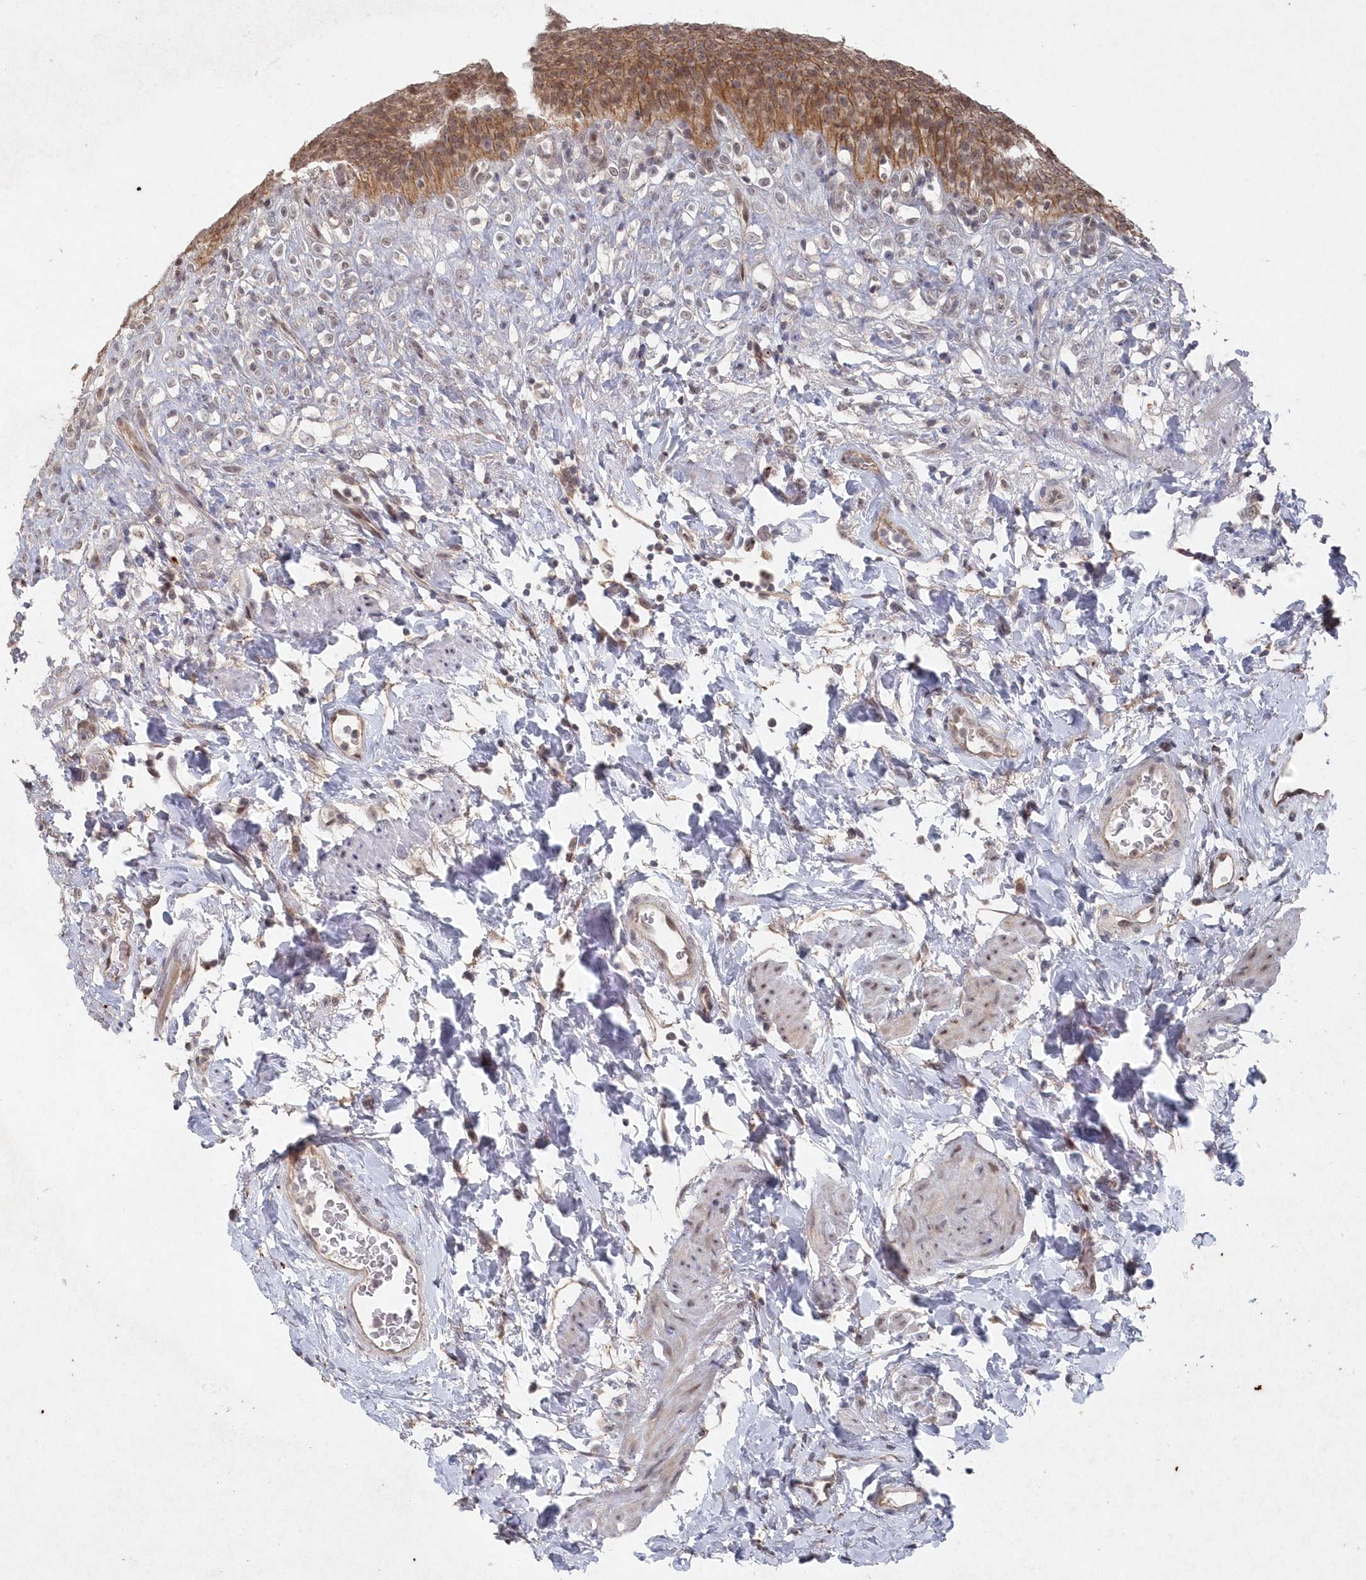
{"staining": {"intensity": "moderate", "quantity": ">75%", "location": "cytoplasmic/membranous"}, "tissue": "urinary bladder", "cell_type": "Urothelial cells", "image_type": "normal", "snomed": [{"axis": "morphology", "description": "Normal tissue, NOS"}, {"axis": "topography", "description": "Urinary bladder"}], "caption": "The image exhibits immunohistochemical staining of normal urinary bladder. There is moderate cytoplasmic/membranous positivity is appreciated in approximately >75% of urothelial cells. The protein is shown in brown color, while the nuclei are stained blue.", "gene": "VSIG2", "patient": {"sex": "female", "age": 79}}